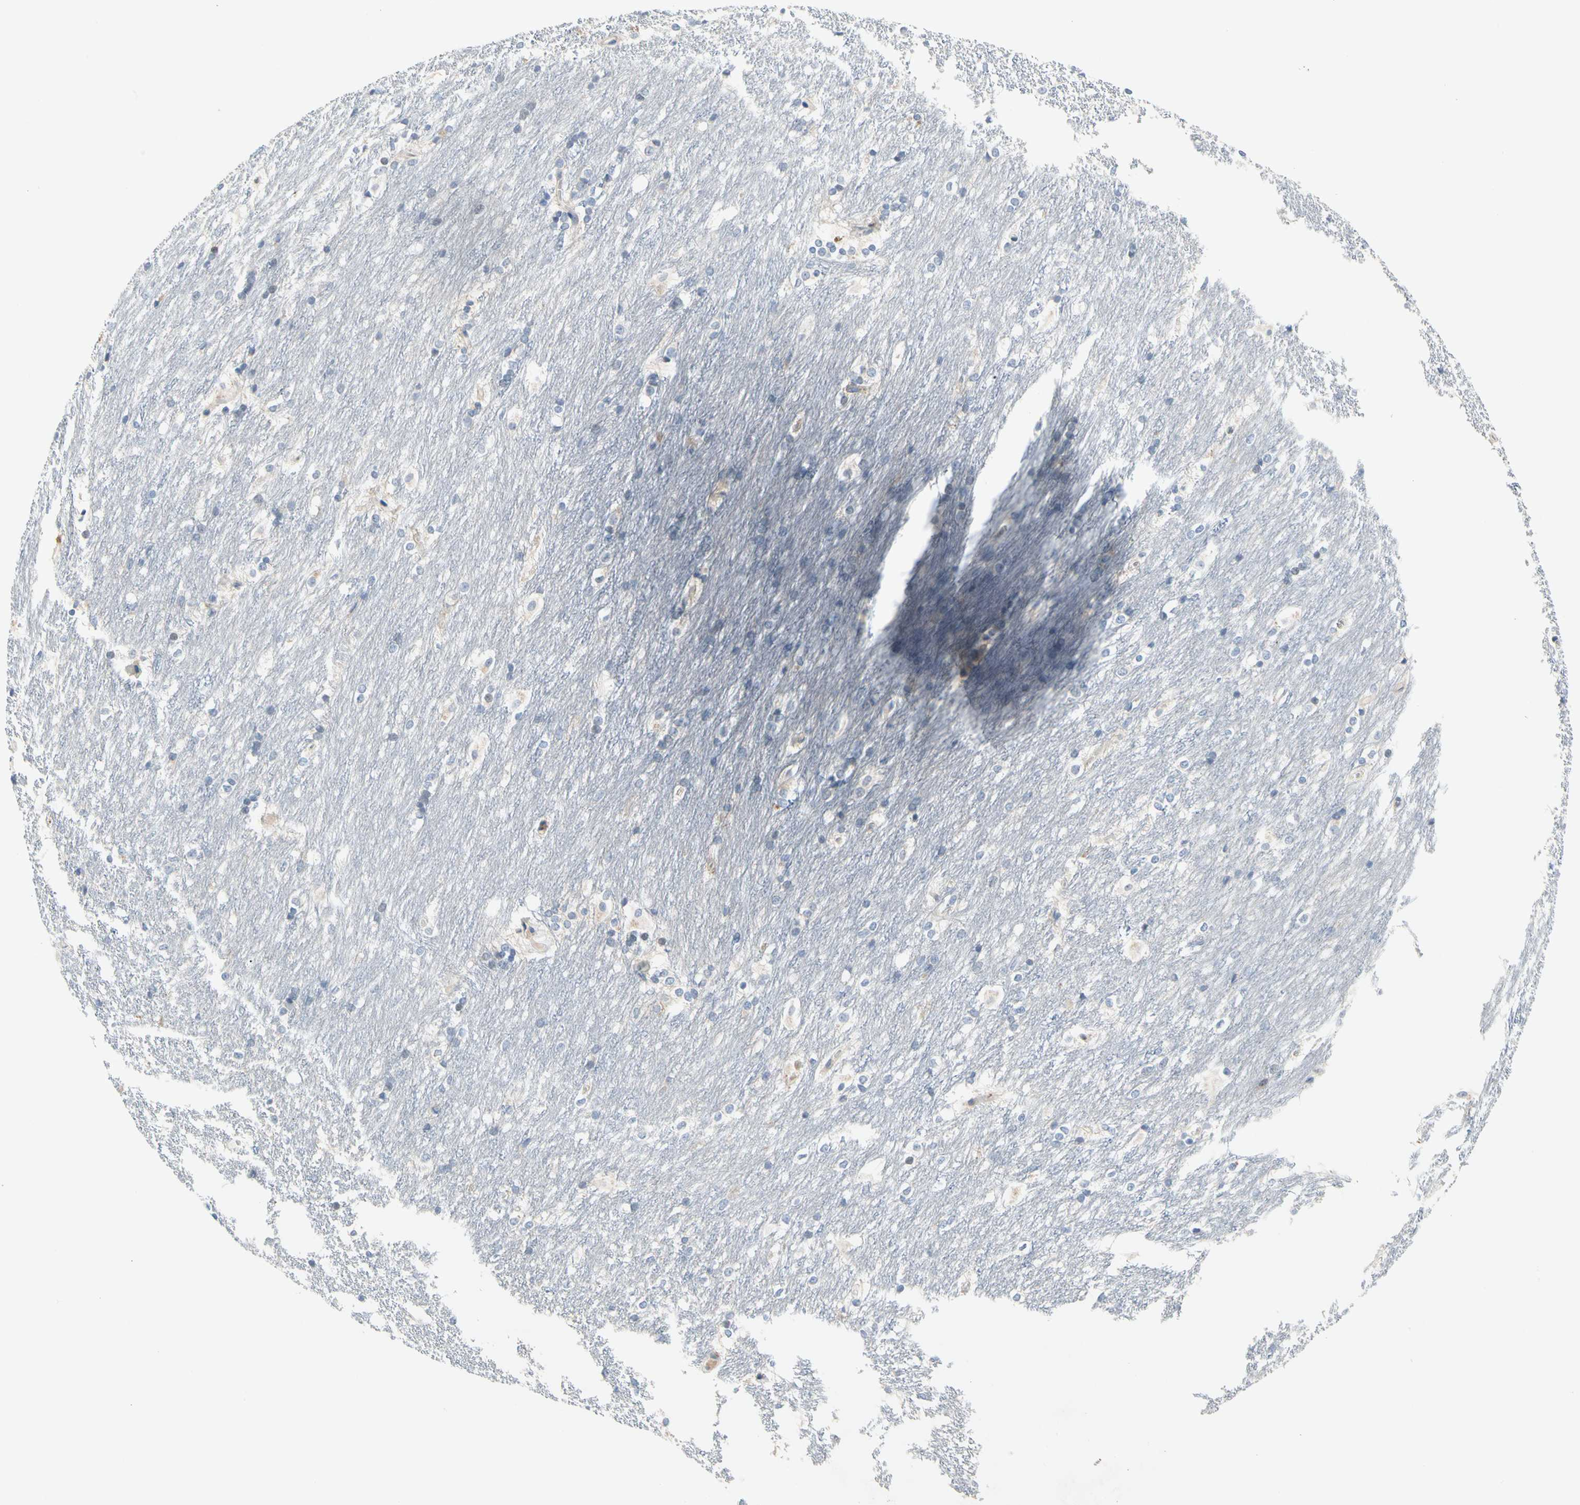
{"staining": {"intensity": "weak", "quantity": "<25%", "location": "cytoplasmic/membranous"}, "tissue": "caudate", "cell_type": "Glial cells", "image_type": "normal", "snomed": [{"axis": "morphology", "description": "Normal tissue, NOS"}, {"axis": "topography", "description": "Lateral ventricle wall"}], "caption": "This is a histopathology image of immunohistochemistry staining of normal caudate, which shows no staining in glial cells. (DAB immunohistochemistry with hematoxylin counter stain).", "gene": "GAS6", "patient": {"sex": "female", "age": 19}}